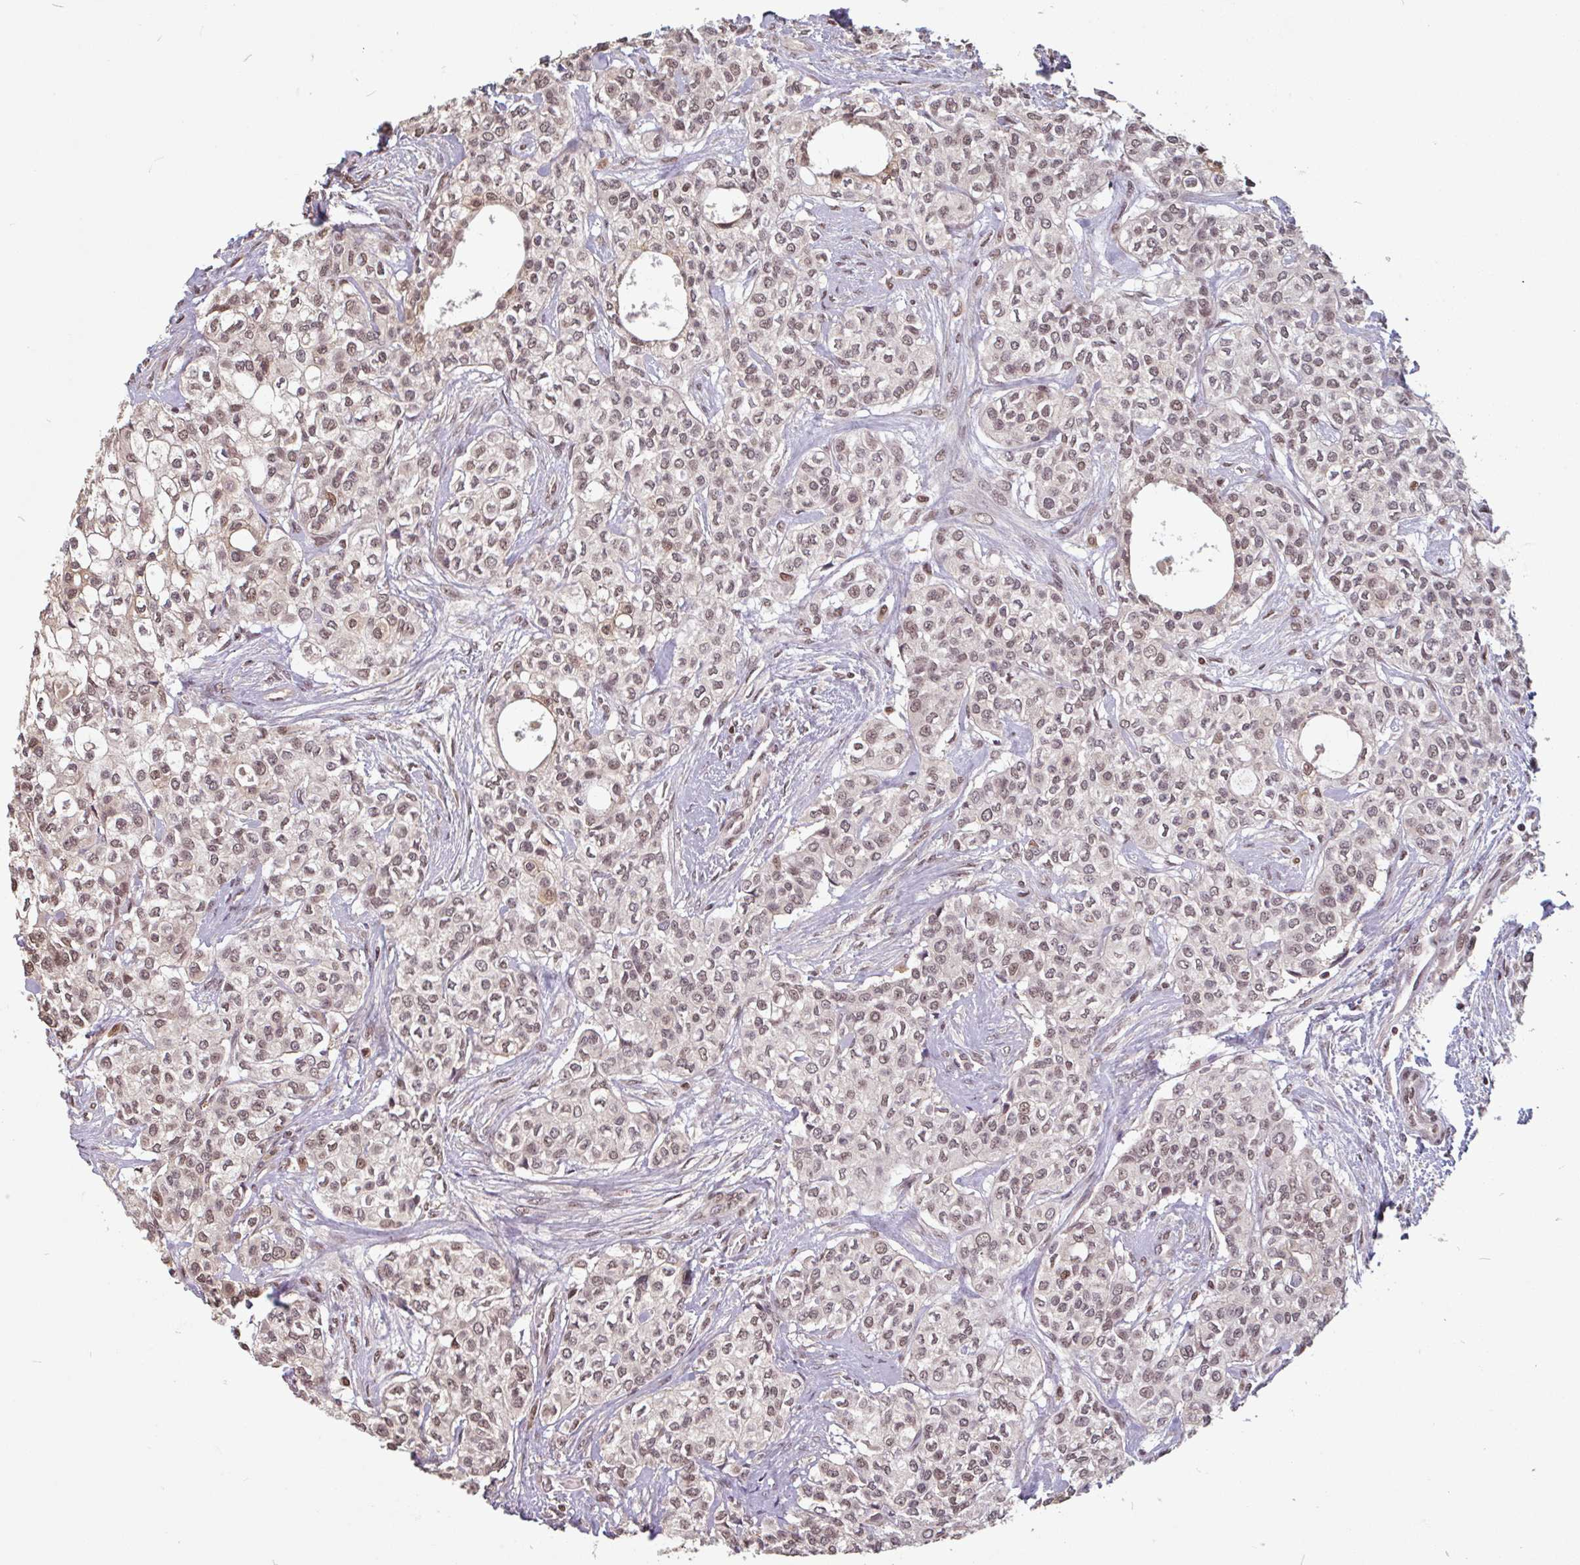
{"staining": {"intensity": "moderate", "quantity": ">75%", "location": "nuclear"}, "tissue": "head and neck cancer", "cell_type": "Tumor cells", "image_type": "cancer", "snomed": [{"axis": "morphology", "description": "Adenocarcinoma, NOS"}, {"axis": "topography", "description": "Head-Neck"}], "caption": "Immunohistochemistry (IHC) of human adenocarcinoma (head and neck) shows medium levels of moderate nuclear expression in approximately >75% of tumor cells.", "gene": "DR1", "patient": {"sex": "male", "age": 81}}